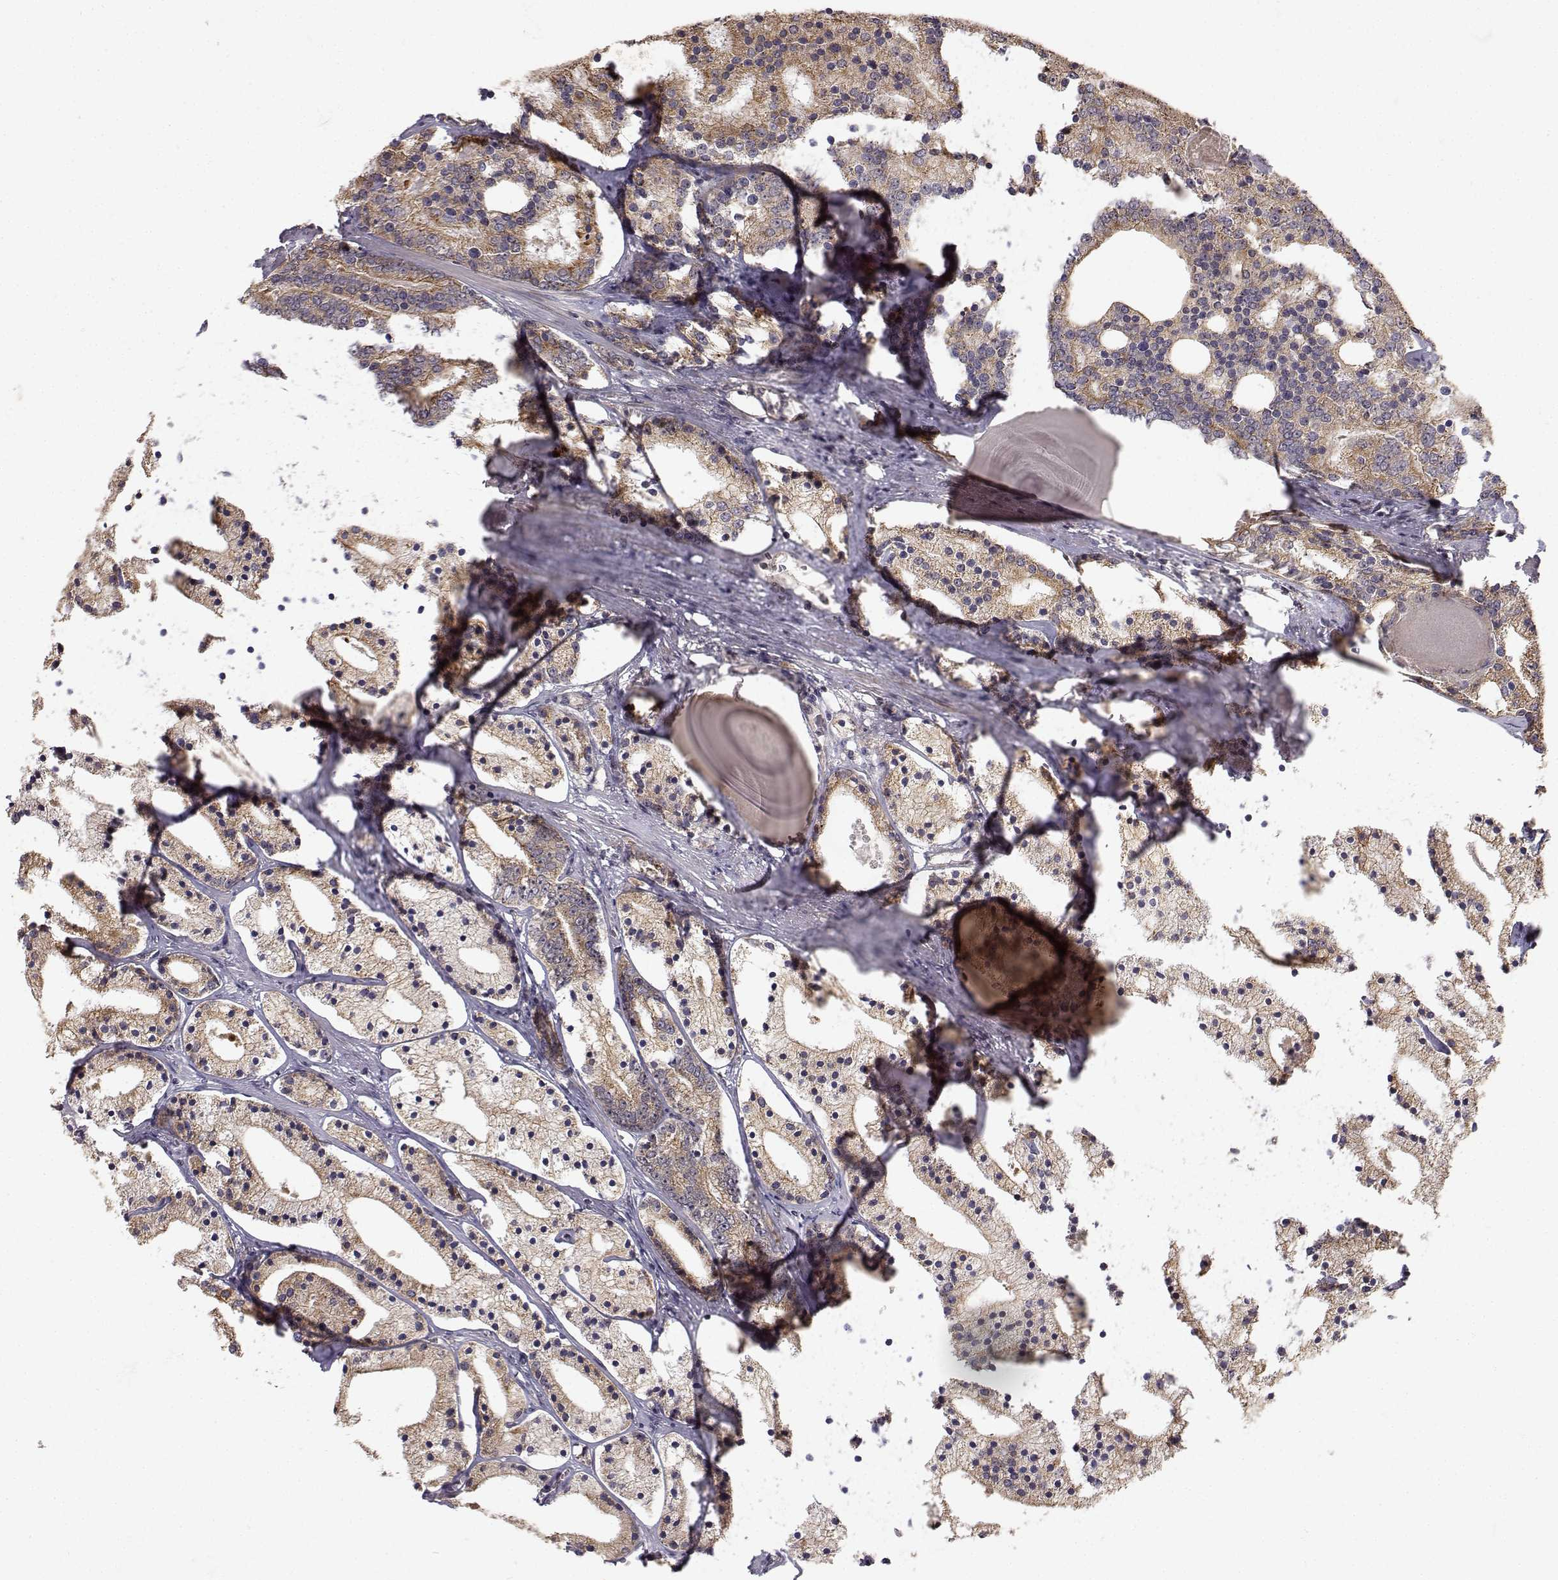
{"staining": {"intensity": "moderate", "quantity": "<25%", "location": "cytoplasmic/membranous"}, "tissue": "prostate cancer", "cell_type": "Tumor cells", "image_type": "cancer", "snomed": [{"axis": "morphology", "description": "Adenocarcinoma, NOS"}, {"axis": "topography", "description": "Prostate"}], "caption": "The micrograph reveals immunohistochemical staining of adenocarcinoma (prostate). There is moderate cytoplasmic/membranous positivity is present in about <25% of tumor cells.", "gene": "APC", "patient": {"sex": "male", "age": 69}}